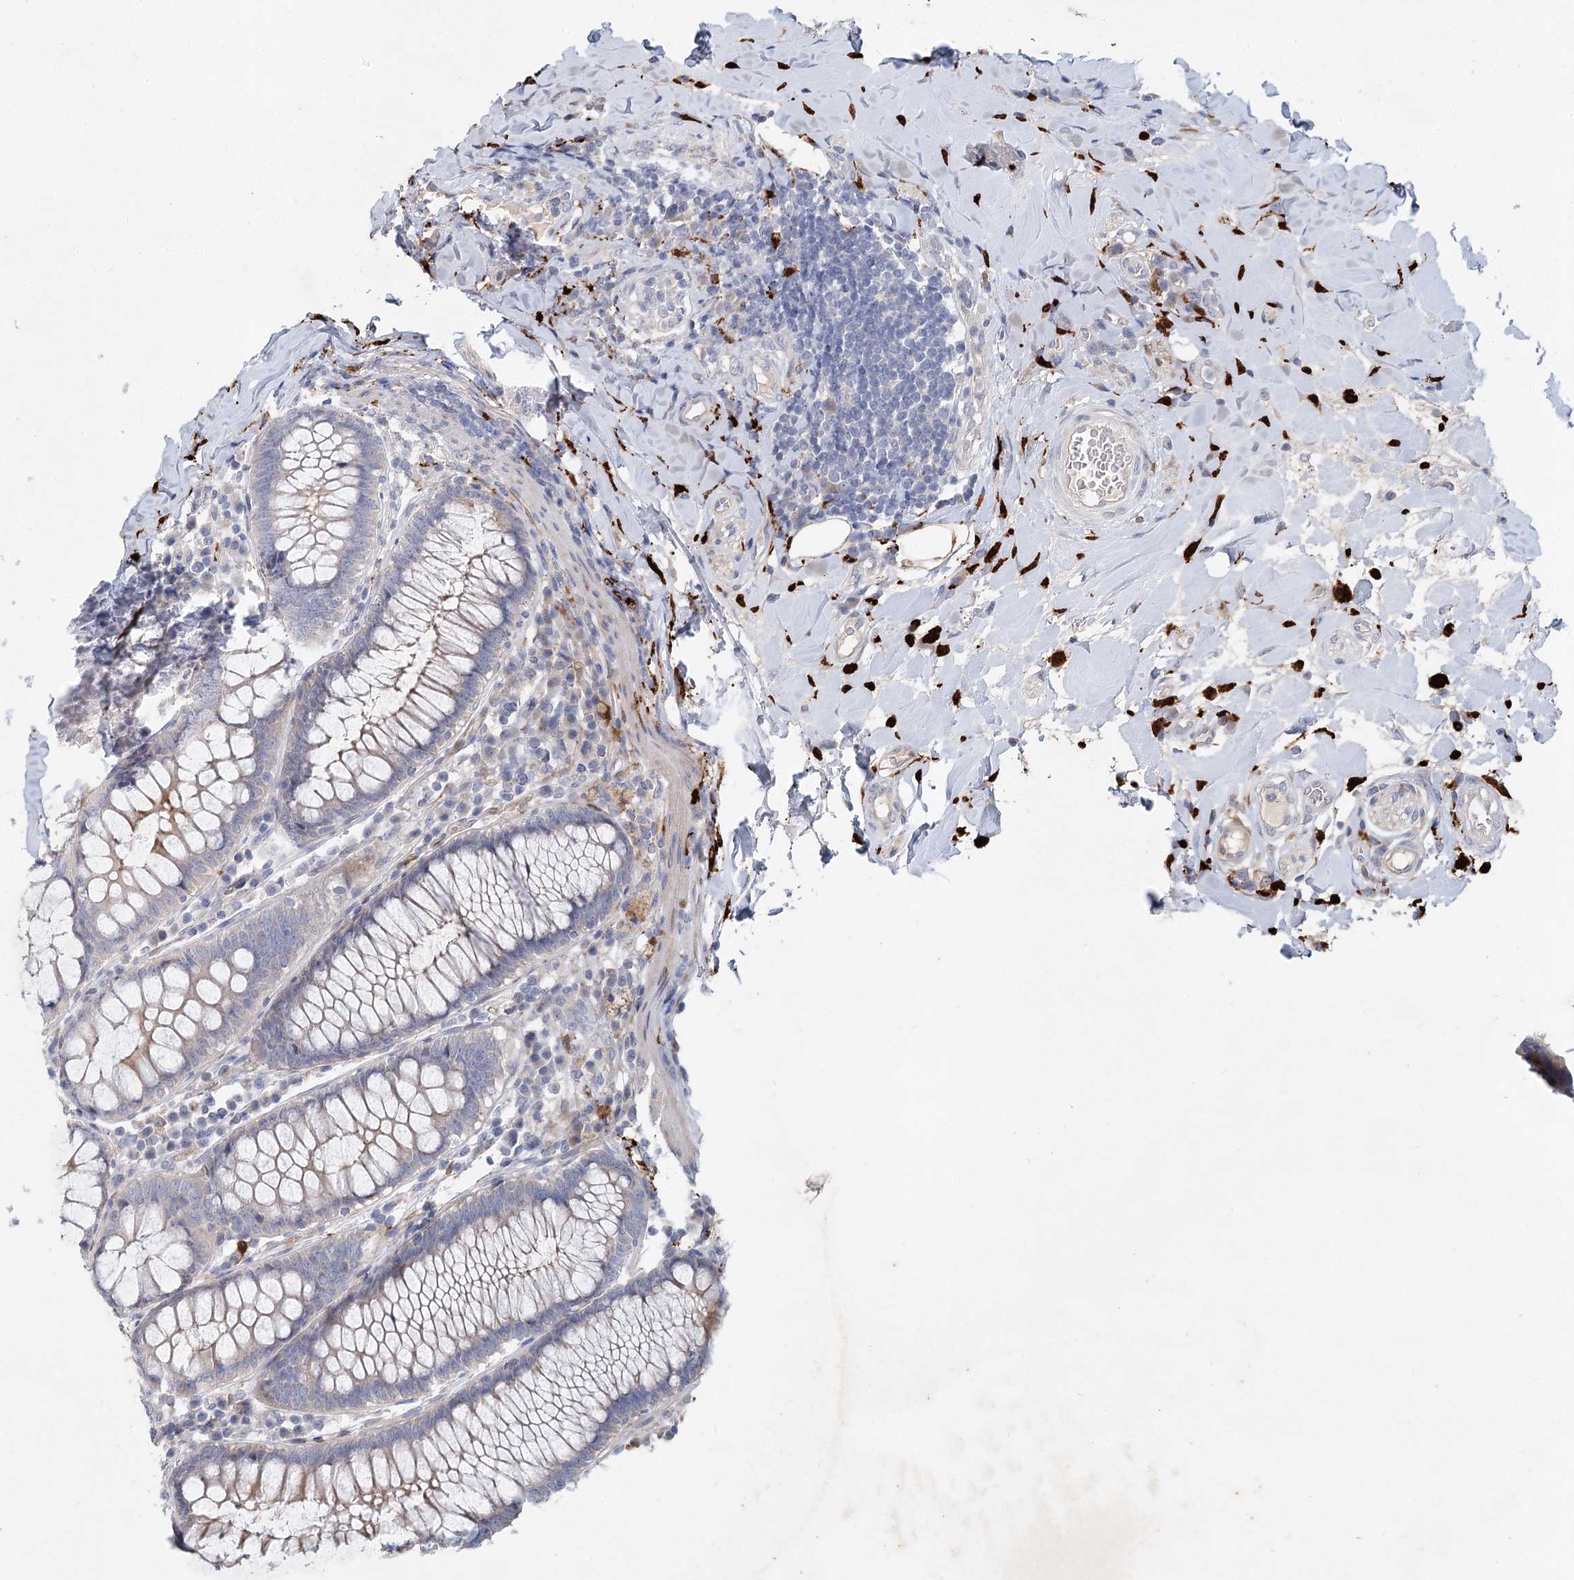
{"staining": {"intensity": "negative", "quantity": "none", "location": "none"}, "tissue": "colorectal cancer", "cell_type": "Tumor cells", "image_type": "cancer", "snomed": [{"axis": "morphology", "description": "Adenocarcinoma, NOS"}, {"axis": "topography", "description": "Colon"}], "caption": "Tumor cells show no significant protein positivity in colorectal cancer (adenocarcinoma). Nuclei are stained in blue.", "gene": "SLC19A3", "patient": {"sex": "female", "age": 66}}